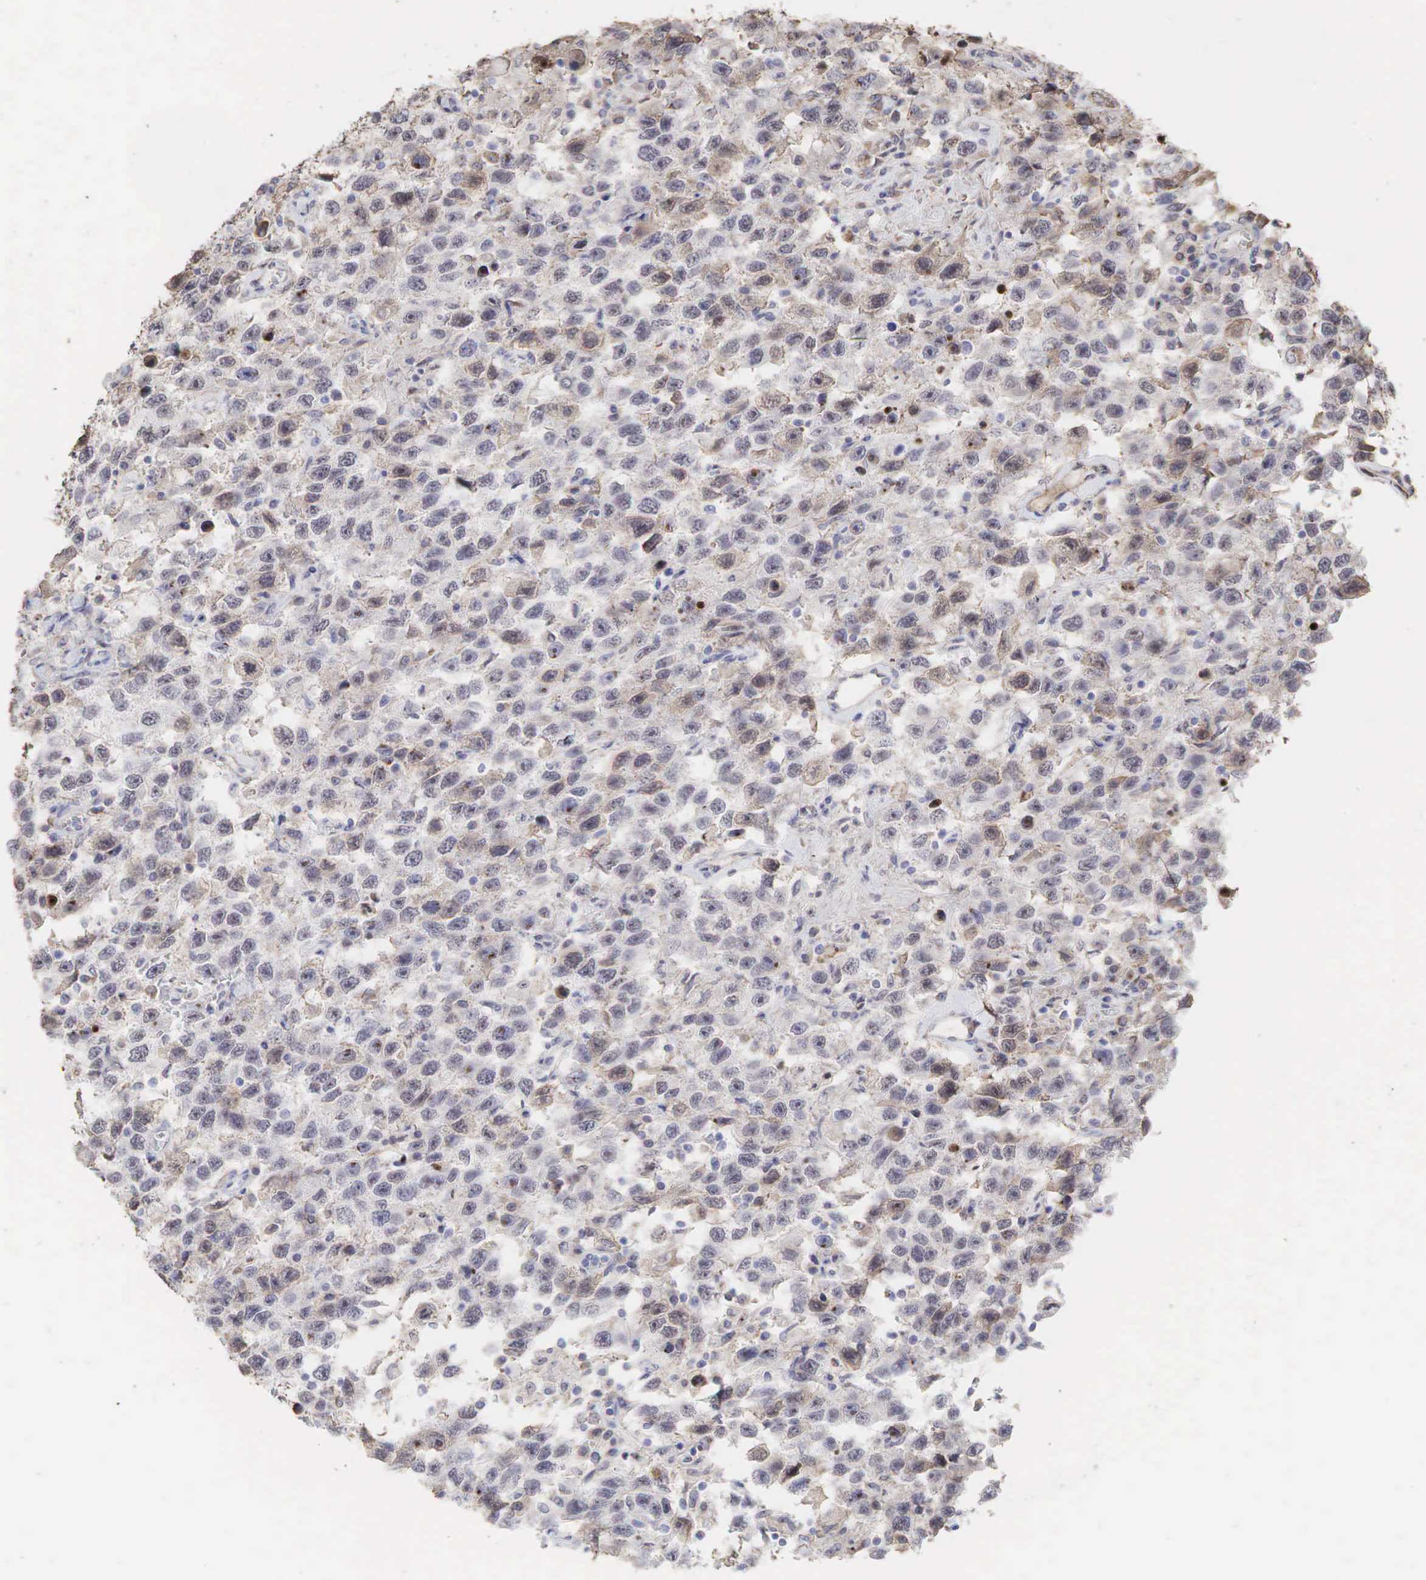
{"staining": {"intensity": "weak", "quantity": "25%-75%", "location": "cytoplasmic/membranous,nuclear"}, "tissue": "testis cancer", "cell_type": "Tumor cells", "image_type": "cancer", "snomed": [{"axis": "morphology", "description": "Seminoma, NOS"}, {"axis": "topography", "description": "Testis"}], "caption": "IHC (DAB (3,3'-diaminobenzidine)) staining of testis cancer shows weak cytoplasmic/membranous and nuclear protein staining in about 25%-75% of tumor cells. (Brightfield microscopy of DAB IHC at high magnification).", "gene": "DKC1", "patient": {"sex": "male", "age": 41}}